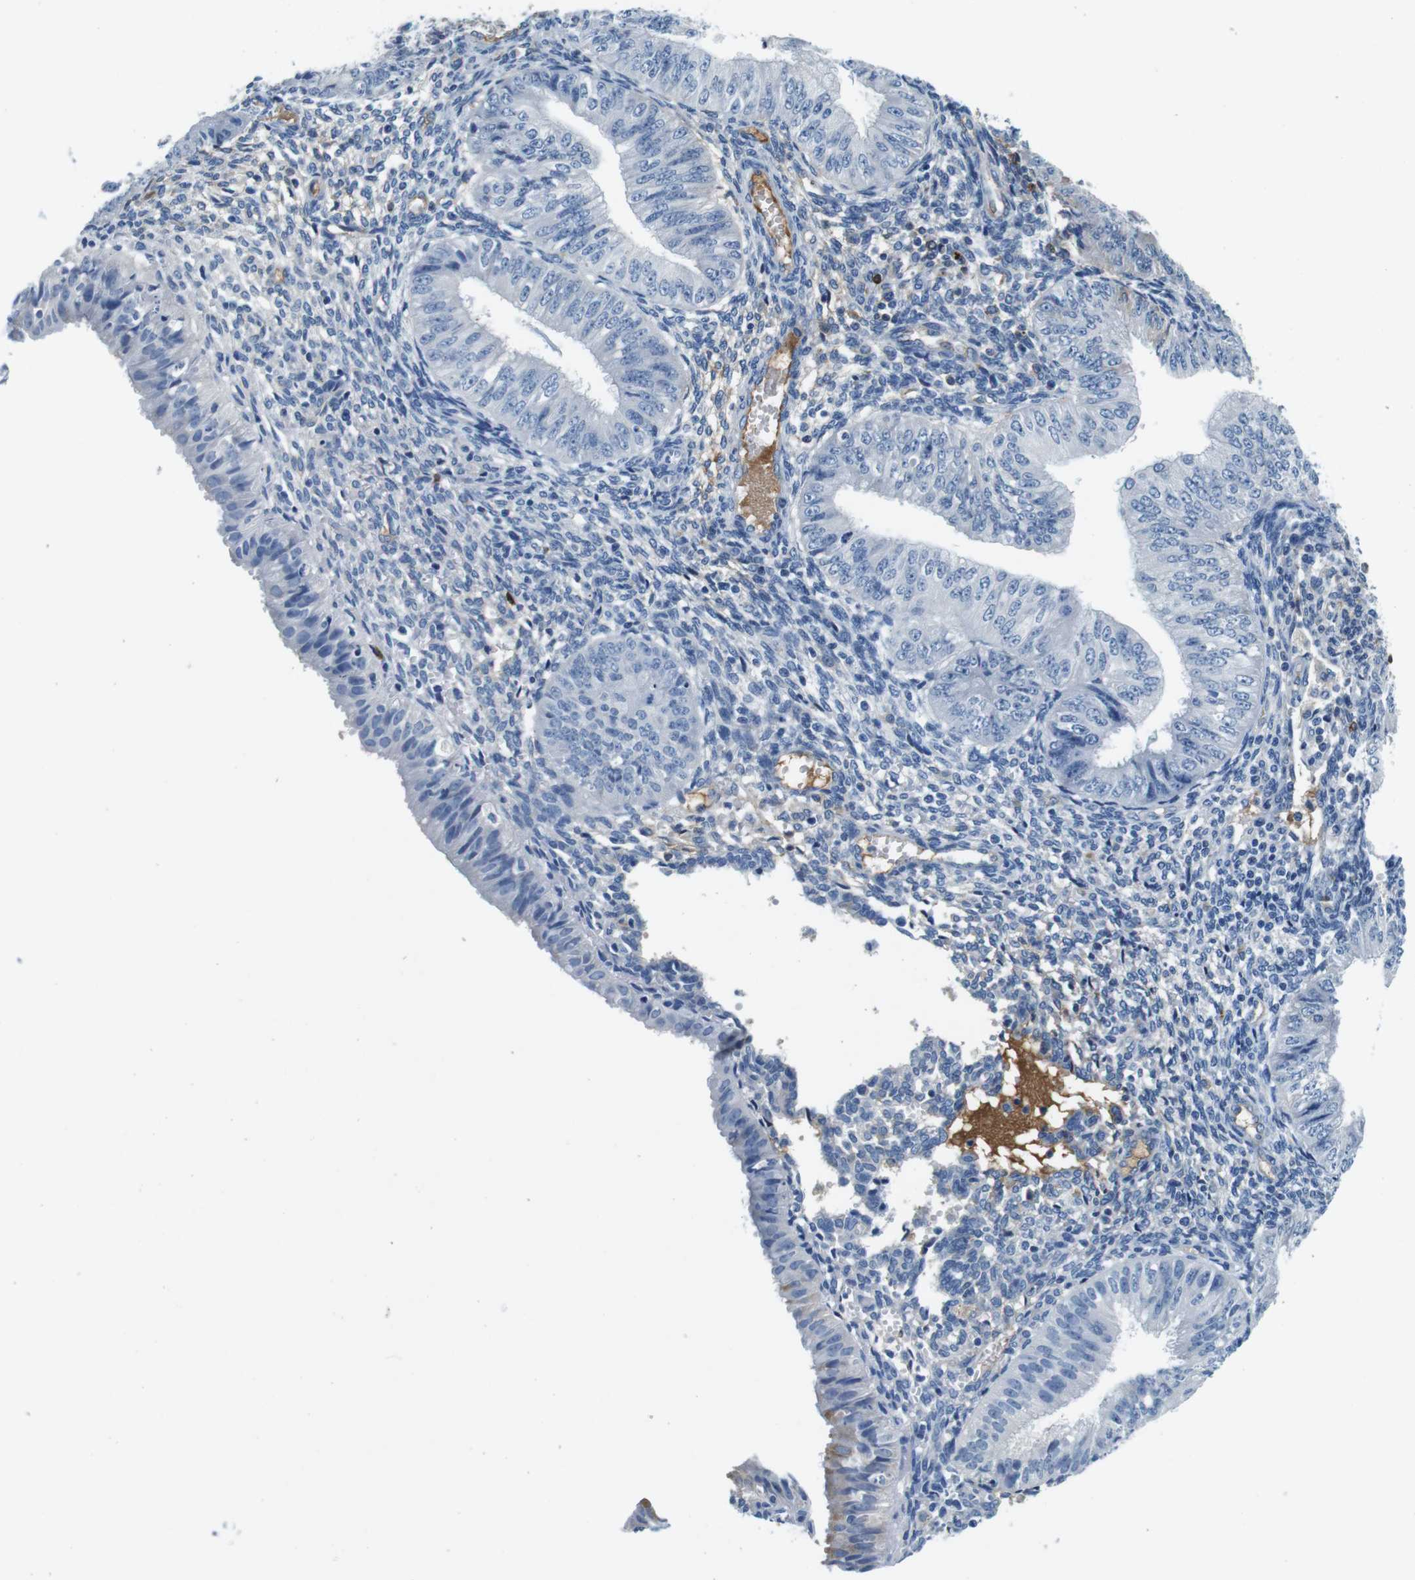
{"staining": {"intensity": "negative", "quantity": "none", "location": "none"}, "tissue": "endometrial cancer", "cell_type": "Tumor cells", "image_type": "cancer", "snomed": [{"axis": "morphology", "description": "Normal tissue, NOS"}, {"axis": "morphology", "description": "Adenocarcinoma, NOS"}, {"axis": "topography", "description": "Endometrium"}], "caption": "An immunohistochemistry image of endometrial cancer (adenocarcinoma) is shown. There is no staining in tumor cells of endometrial cancer (adenocarcinoma).", "gene": "IGHD", "patient": {"sex": "female", "age": 53}}